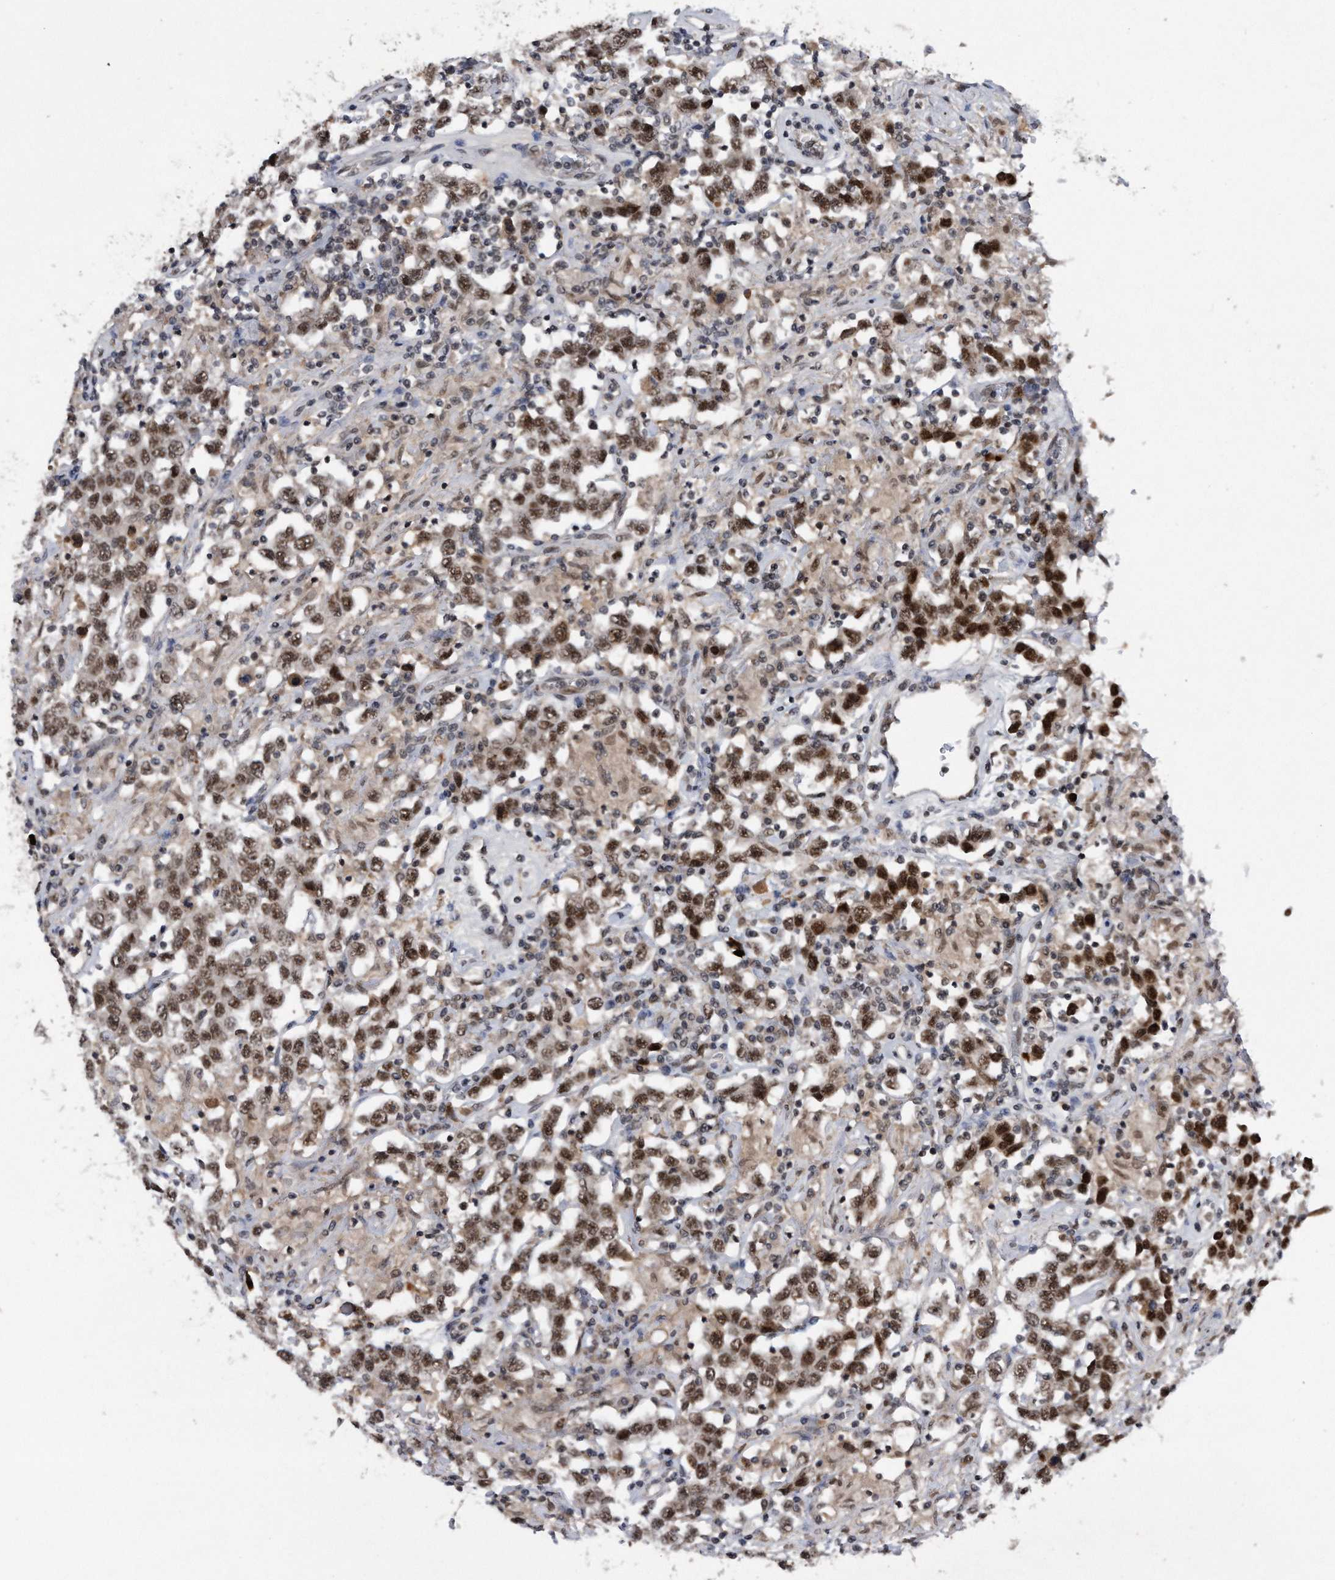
{"staining": {"intensity": "moderate", "quantity": ">75%", "location": "nuclear"}, "tissue": "testis cancer", "cell_type": "Tumor cells", "image_type": "cancer", "snomed": [{"axis": "morphology", "description": "Seminoma, NOS"}, {"axis": "topography", "description": "Testis"}], "caption": "A medium amount of moderate nuclear expression is identified in approximately >75% of tumor cells in testis cancer tissue.", "gene": "VIRMA", "patient": {"sex": "male", "age": 41}}